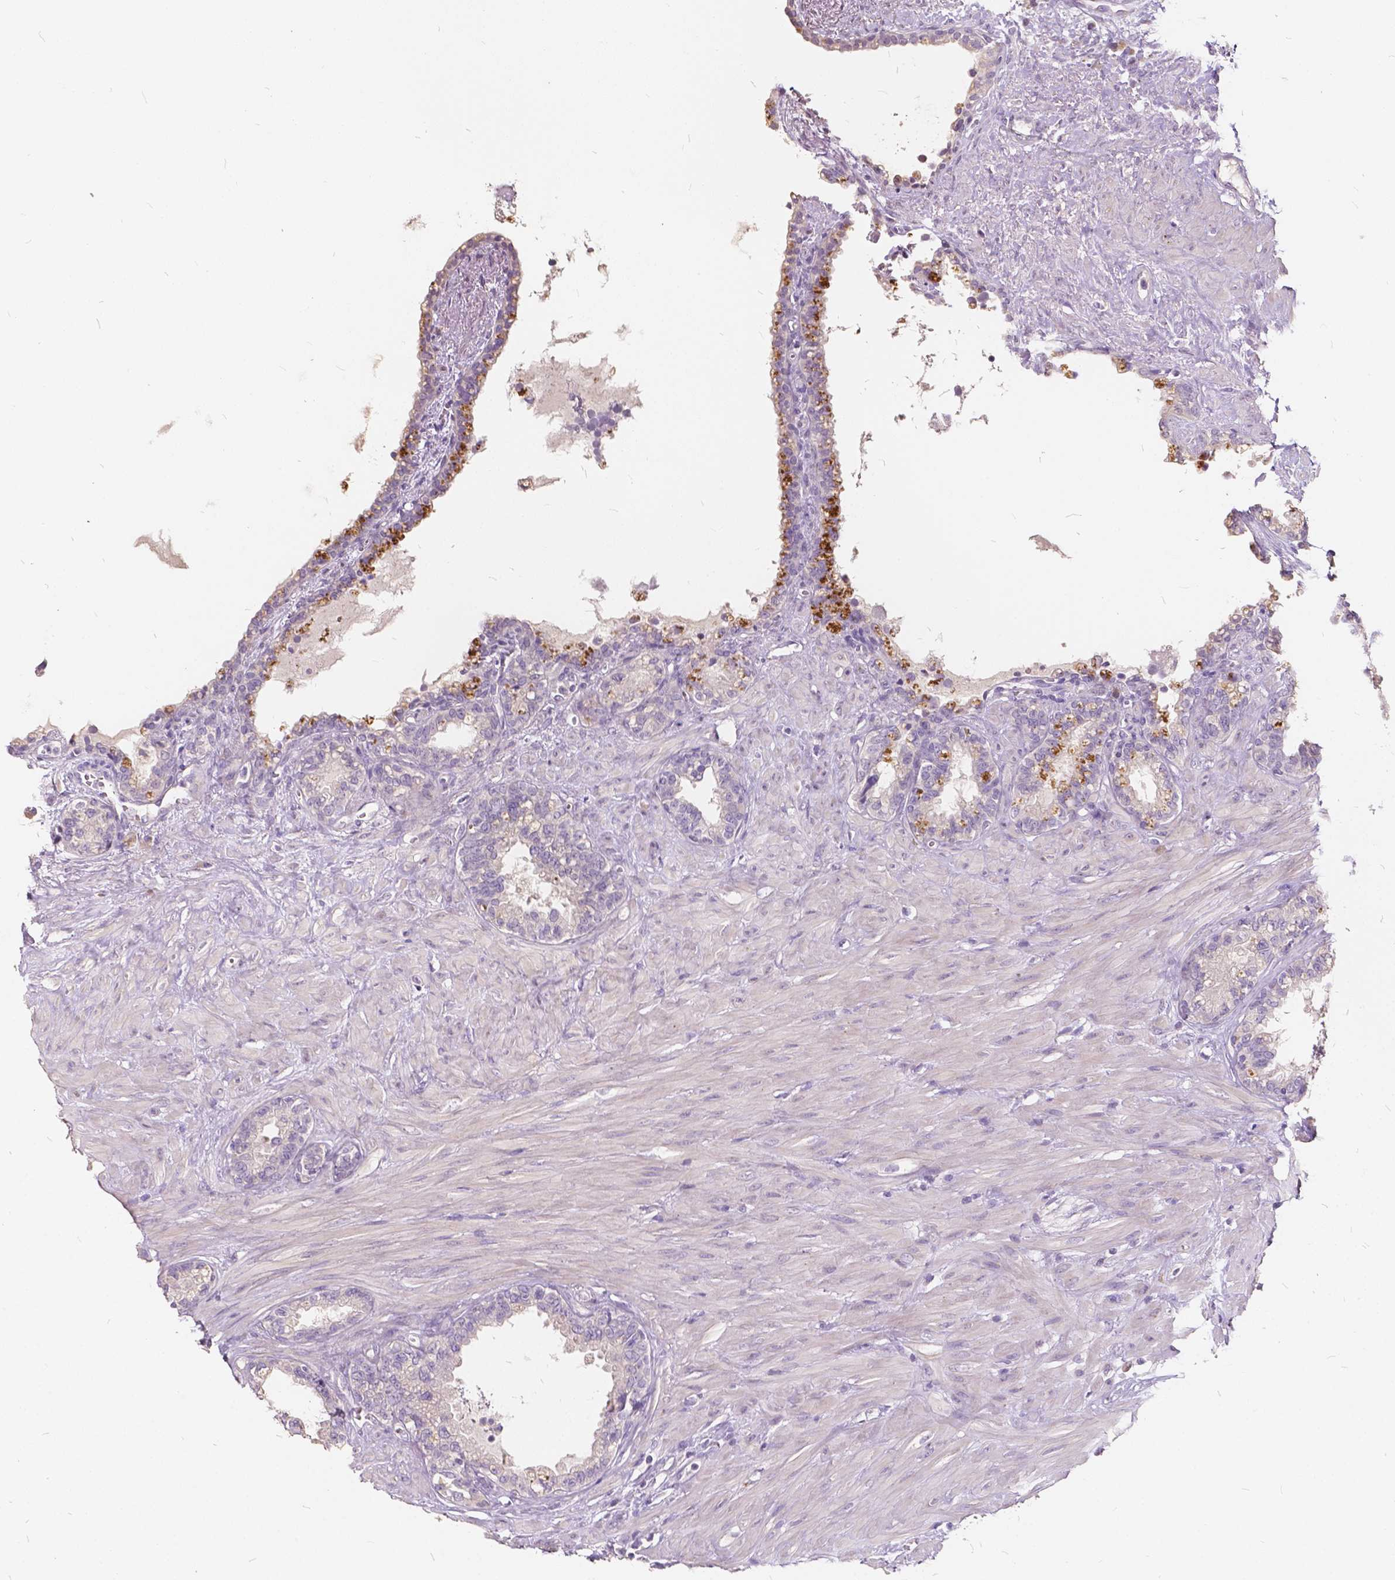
{"staining": {"intensity": "negative", "quantity": "none", "location": "none"}, "tissue": "seminal vesicle", "cell_type": "Glandular cells", "image_type": "normal", "snomed": [{"axis": "morphology", "description": "Normal tissue, NOS"}, {"axis": "morphology", "description": "Urothelial carcinoma, NOS"}, {"axis": "topography", "description": "Urinary bladder"}, {"axis": "topography", "description": "Seminal veicle"}], "caption": "The histopathology image shows no staining of glandular cells in normal seminal vesicle.", "gene": "SLC7A8", "patient": {"sex": "male", "age": 76}}